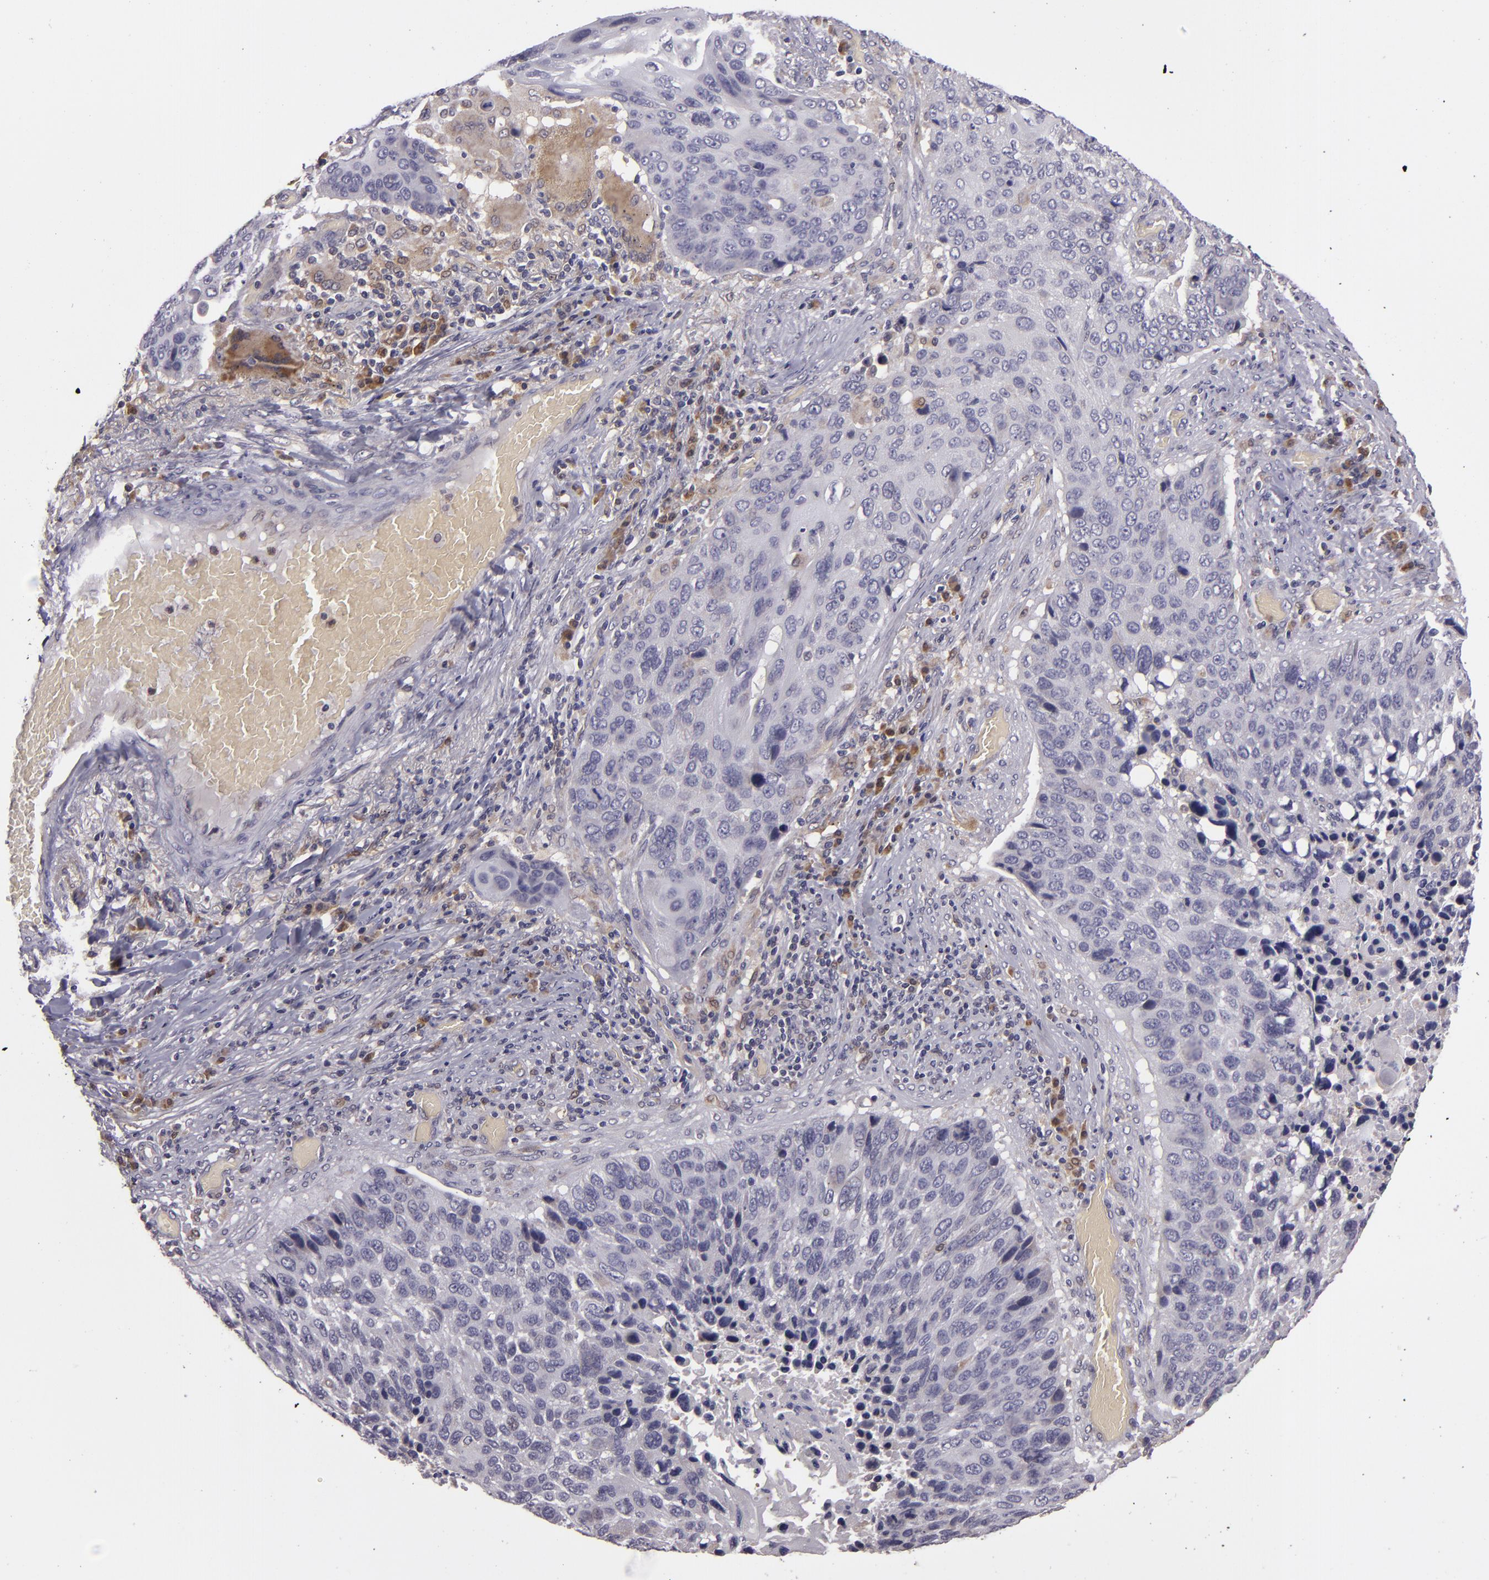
{"staining": {"intensity": "weak", "quantity": "<25%", "location": "cytoplasmic/membranous"}, "tissue": "lung cancer", "cell_type": "Tumor cells", "image_type": "cancer", "snomed": [{"axis": "morphology", "description": "Squamous cell carcinoma, NOS"}, {"axis": "topography", "description": "Lung"}], "caption": "IHC image of neoplastic tissue: human lung cancer (squamous cell carcinoma) stained with DAB reveals no significant protein expression in tumor cells. Nuclei are stained in blue.", "gene": "FHIT", "patient": {"sex": "male", "age": 68}}